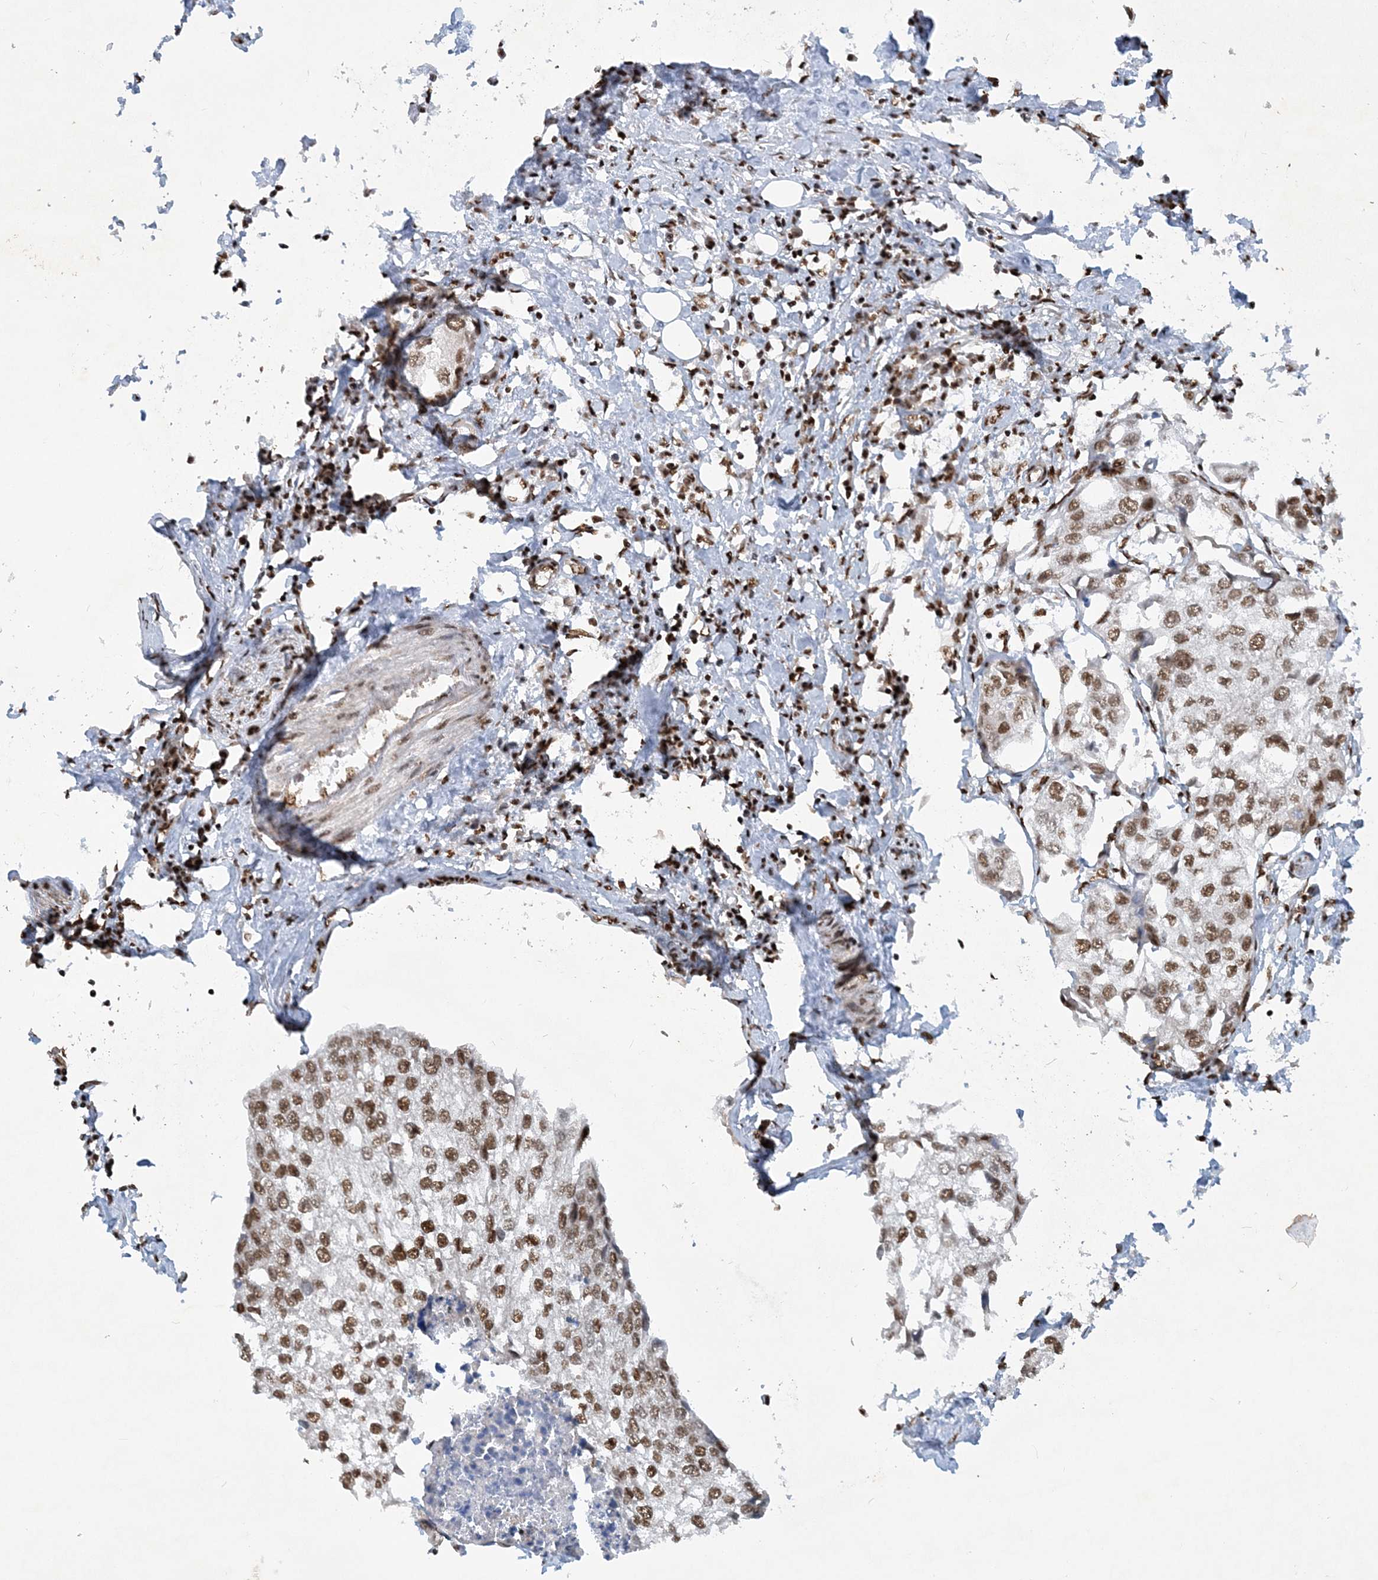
{"staining": {"intensity": "moderate", "quantity": ">75%", "location": "nuclear"}, "tissue": "urothelial cancer", "cell_type": "Tumor cells", "image_type": "cancer", "snomed": [{"axis": "morphology", "description": "Urothelial carcinoma, High grade"}, {"axis": "topography", "description": "Urinary bladder"}], "caption": "This is an image of IHC staining of high-grade urothelial carcinoma, which shows moderate staining in the nuclear of tumor cells.", "gene": "DELE1", "patient": {"sex": "male", "age": 64}}